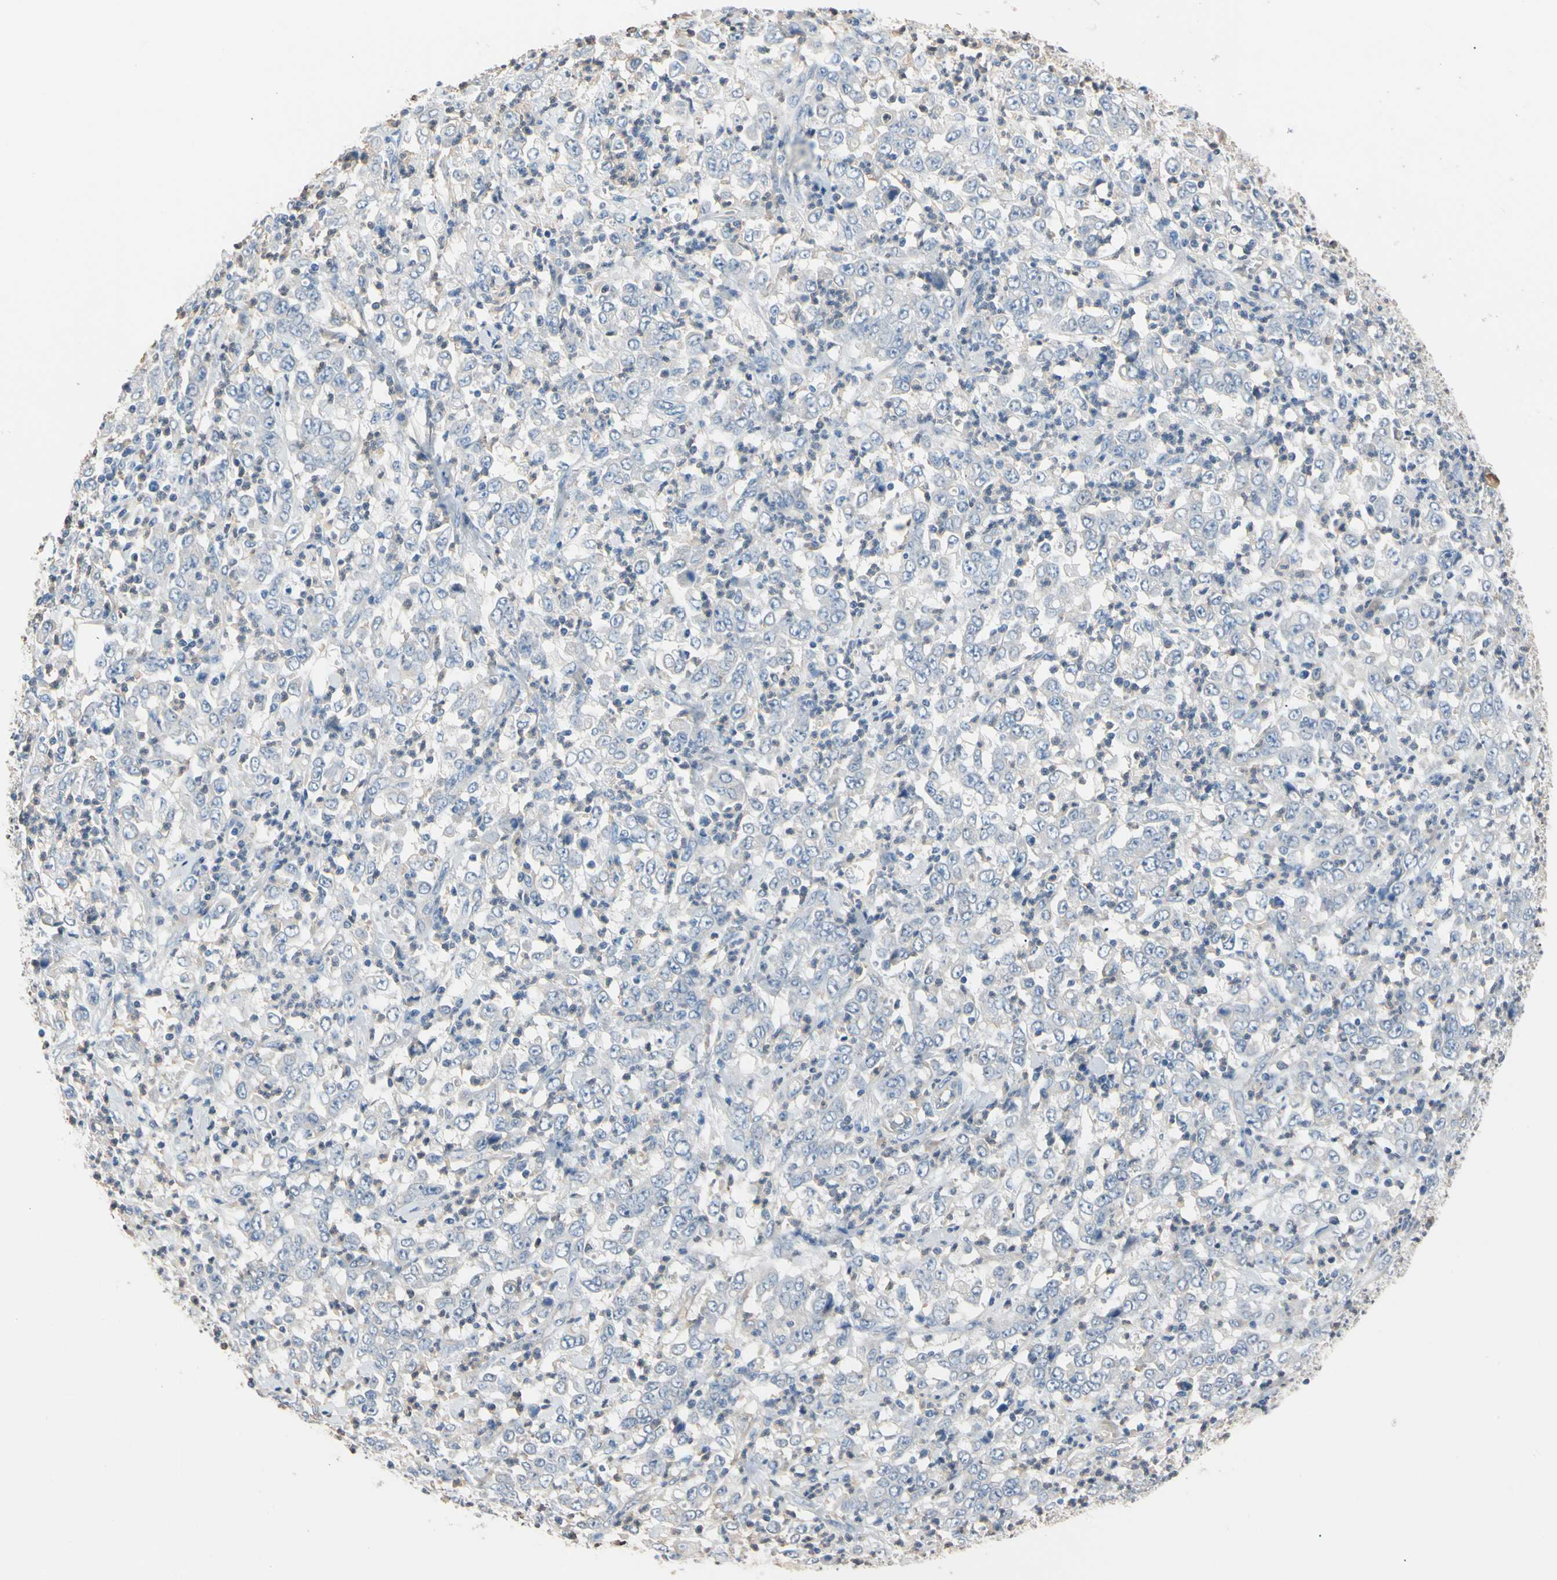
{"staining": {"intensity": "negative", "quantity": "none", "location": "none"}, "tissue": "stomach cancer", "cell_type": "Tumor cells", "image_type": "cancer", "snomed": [{"axis": "morphology", "description": "Adenocarcinoma, NOS"}, {"axis": "topography", "description": "Stomach, lower"}], "caption": "Histopathology image shows no significant protein staining in tumor cells of stomach cancer (adenocarcinoma).", "gene": "BBOX1", "patient": {"sex": "female", "age": 71}}